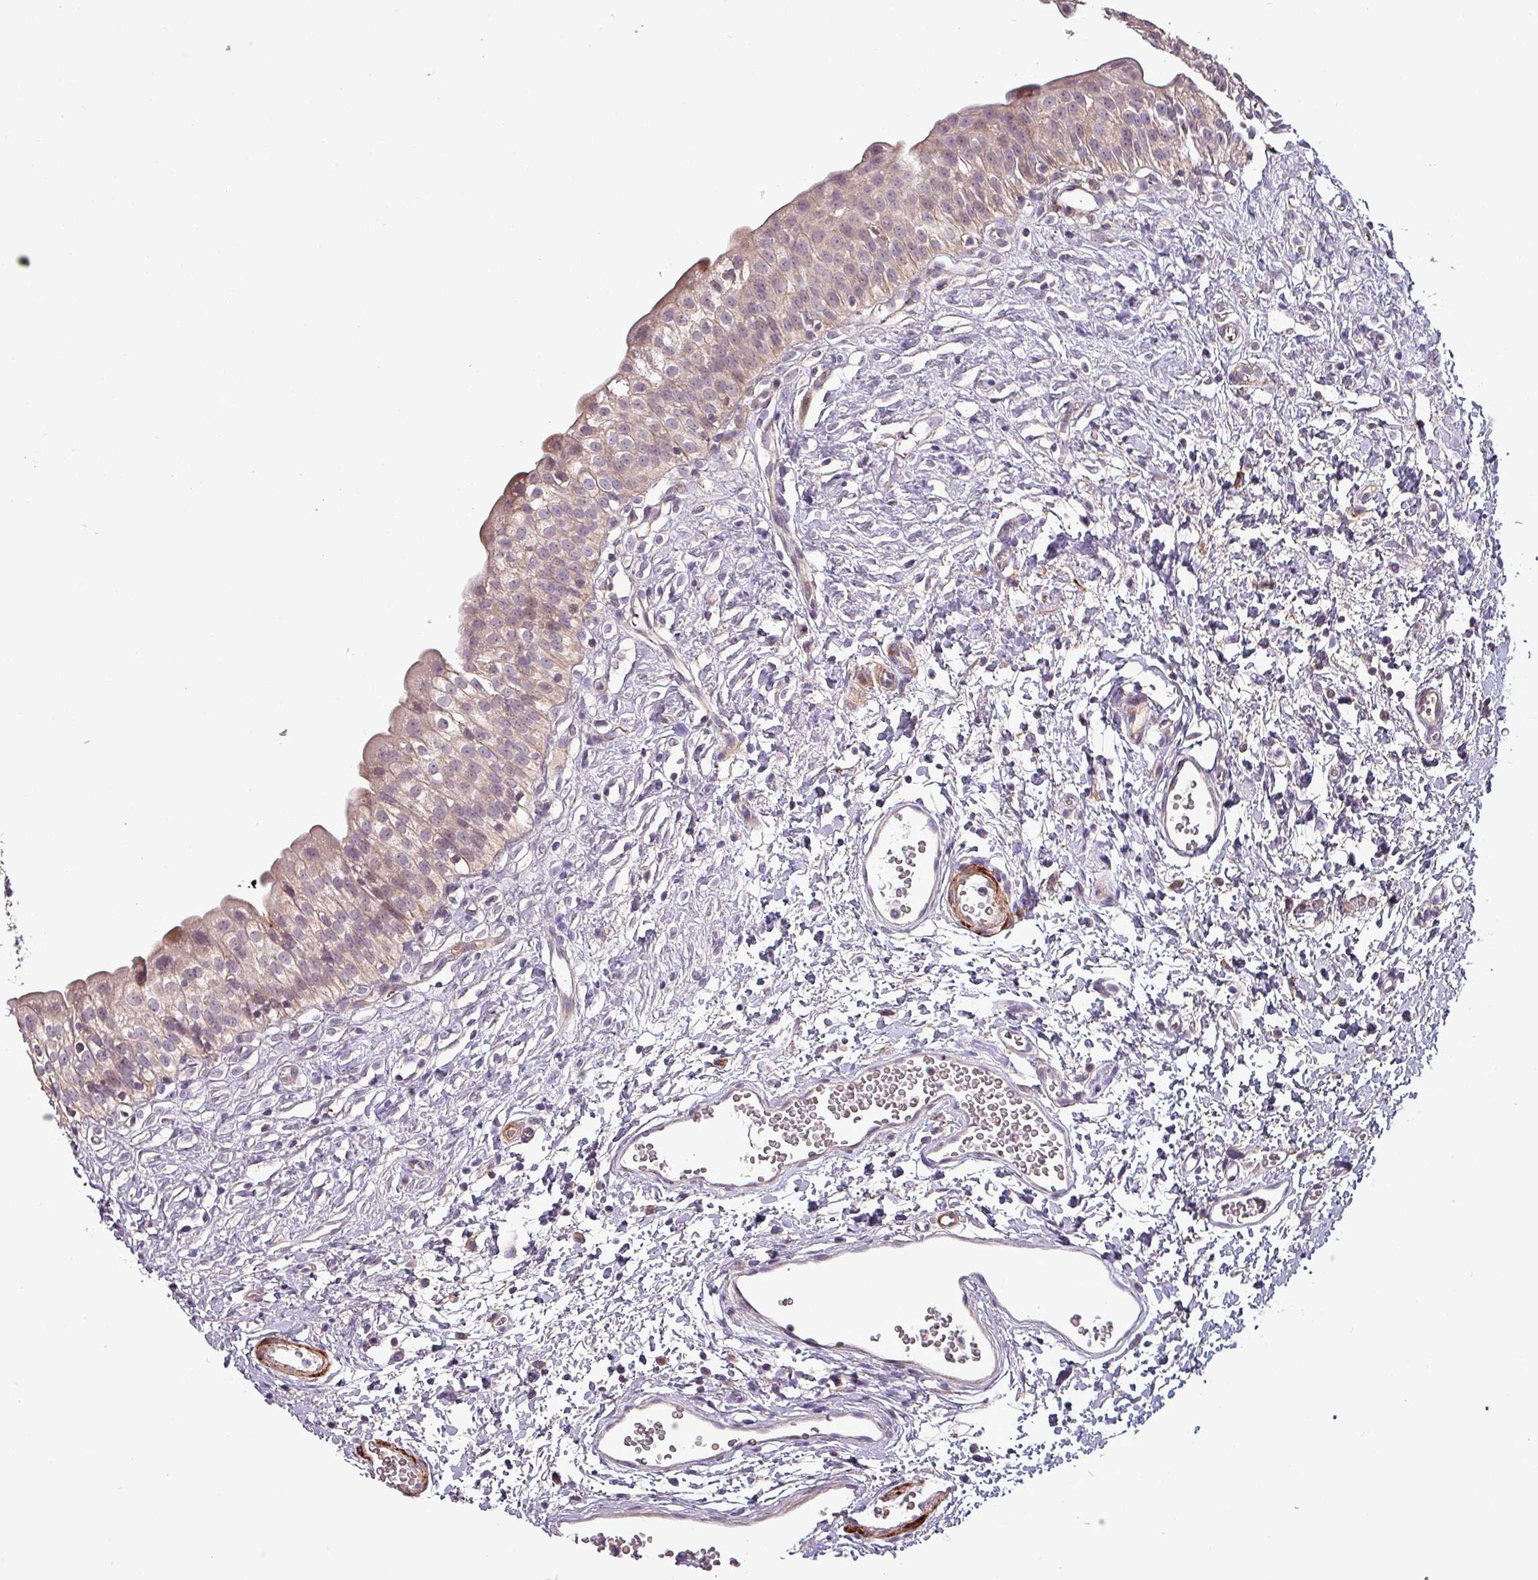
{"staining": {"intensity": "weak", "quantity": "25%-75%", "location": "cytoplasmic/membranous"}, "tissue": "urinary bladder", "cell_type": "Urothelial cells", "image_type": "normal", "snomed": [{"axis": "morphology", "description": "Normal tissue, NOS"}, {"axis": "topography", "description": "Urinary bladder"}], "caption": "The image demonstrates staining of normal urinary bladder, revealing weak cytoplasmic/membranous protein staining (brown color) within urothelial cells. The protein is stained brown, and the nuclei are stained in blue (DAB IHC with brightfield microscopy, high magnification).", "gene": "TPRA1", "patient": {"sex": "male", "age": 51}}